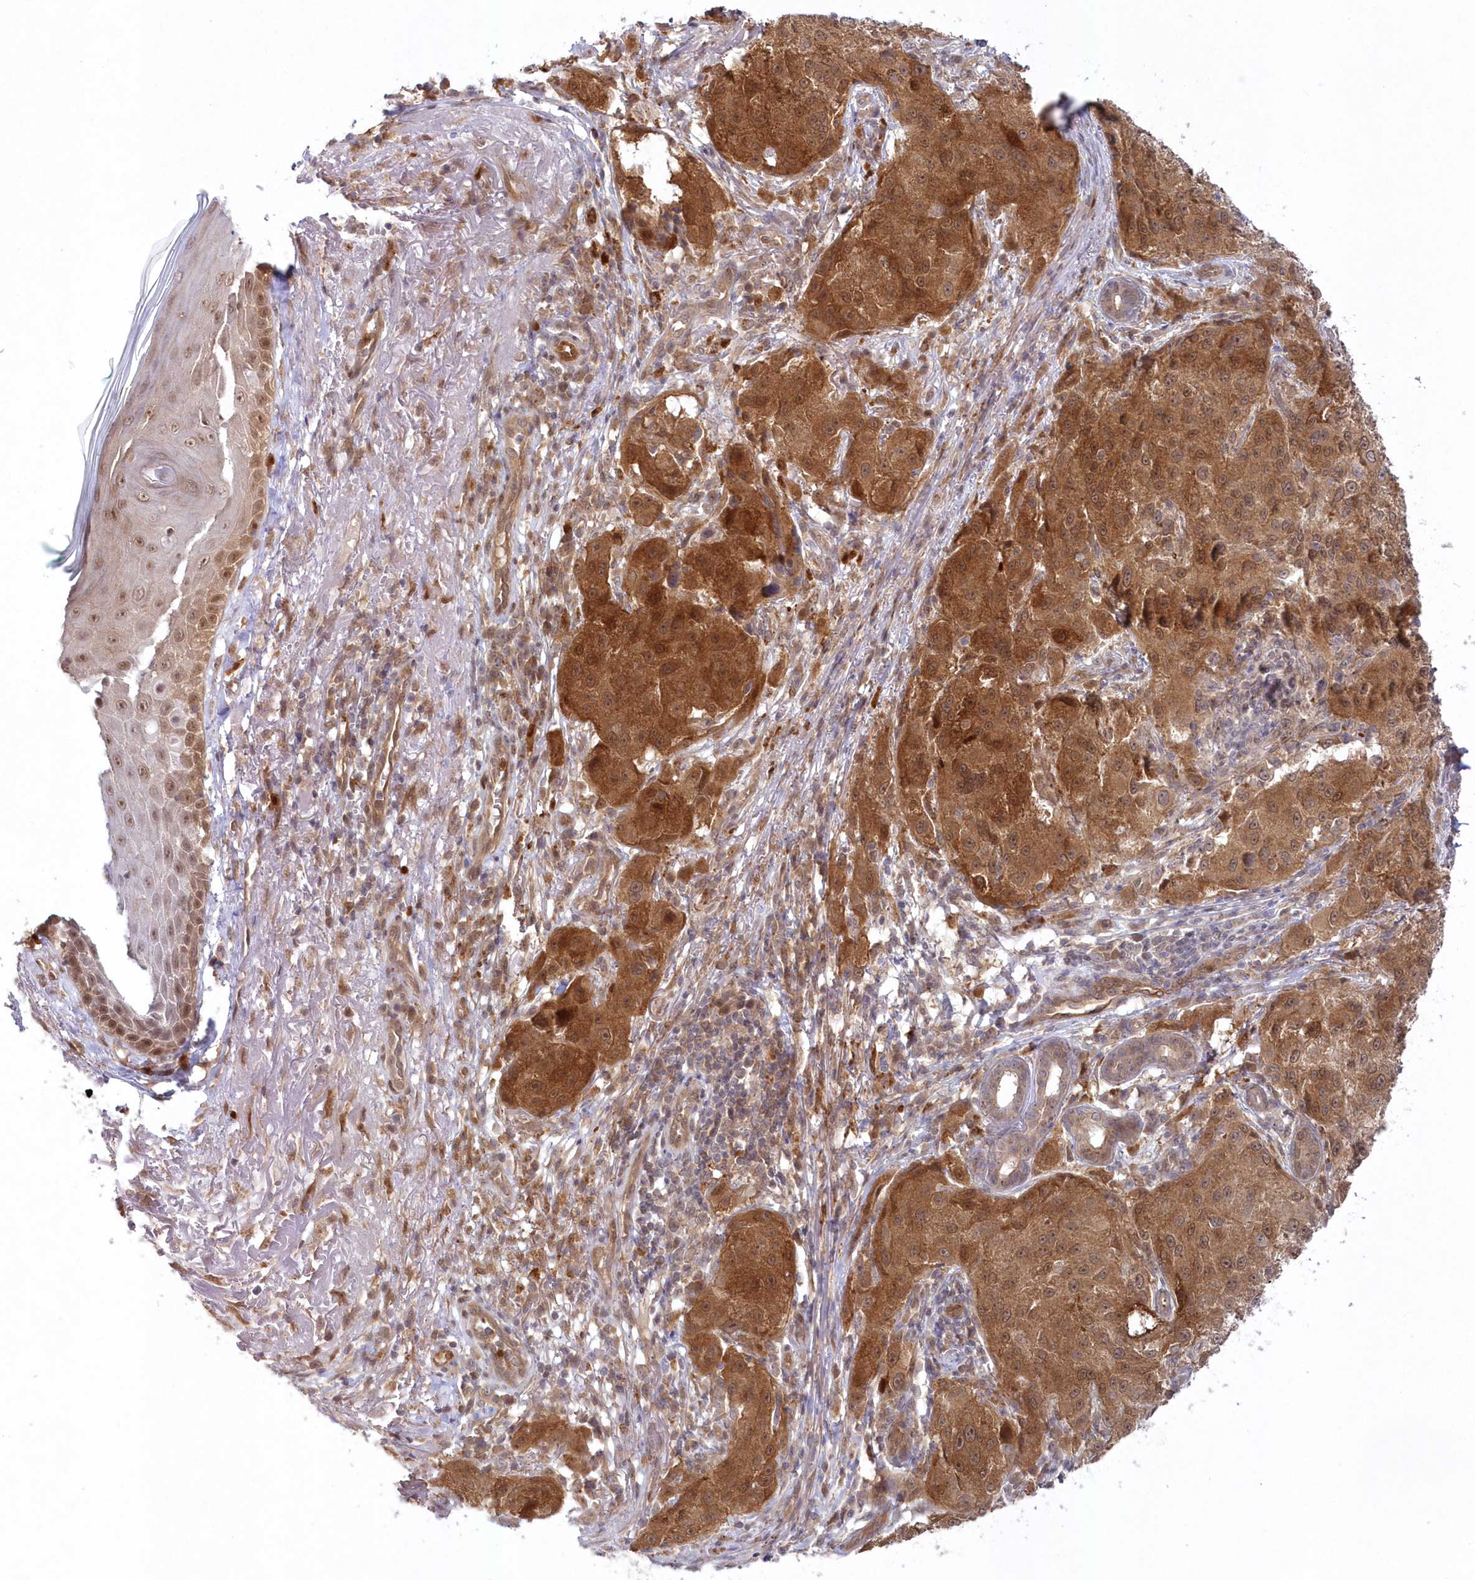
{"staining": {"intensity": "moderate", "quantity": ">75%", "location": "cytoplasmic/membranous"}, "tissue": "melanoma", "cell_type": "Tumor cells", "image_type": "cancer", "snomed": [{"axis": "morphology", "description": "Necrosis, NOS"}, {"axis": "morphology", "description": "Malignant melanoma, NOS"}, {"axis": "topography", "description": "Skin"}], "caption": "A brown stain shows moderate cytoplasmic/membranous expression of a protein in malignant melanoma tumor cells.", "gene": "GBE1", "patient": {"sex": "female", "age": 87}}